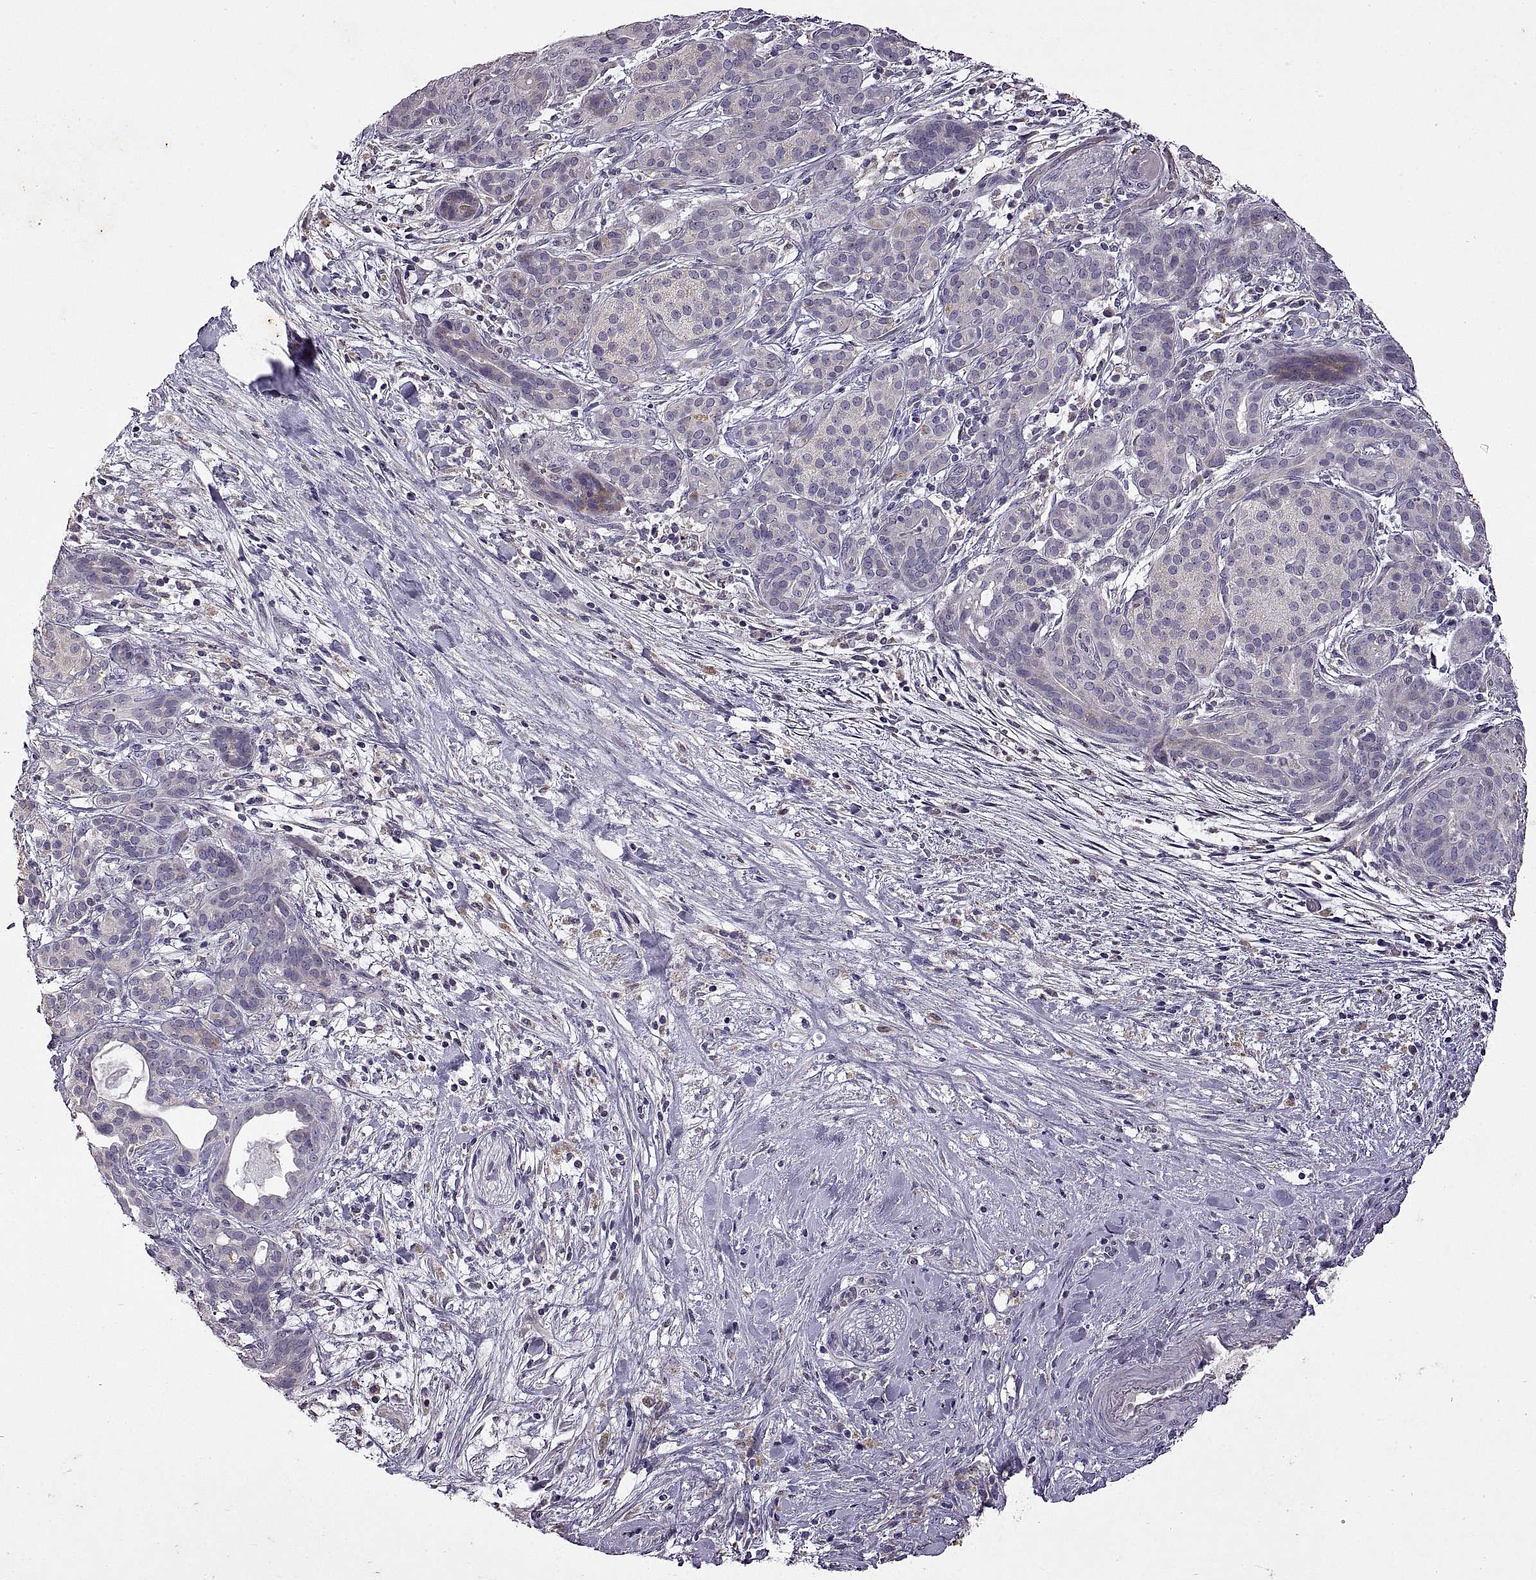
{"staining": {"intensity": "negative", "quantity": "none", "location": "none"}, "tissue": "pancreatic cancer", "cell_type": "Tumor cells", "image_type": "cancer", "snomed": [{"axis": "morphology", "description": "Adenocarcinoma, NOS"}, {"axis": "topography", "description": "Pancreas"}], "caption": "DAB immunohistochemical staining of pancreatic adenocarcinoma reveals no significant expression in tumor cells.", "gene": "DEFB136", "patient": {"sex": "male", "age": 44}}